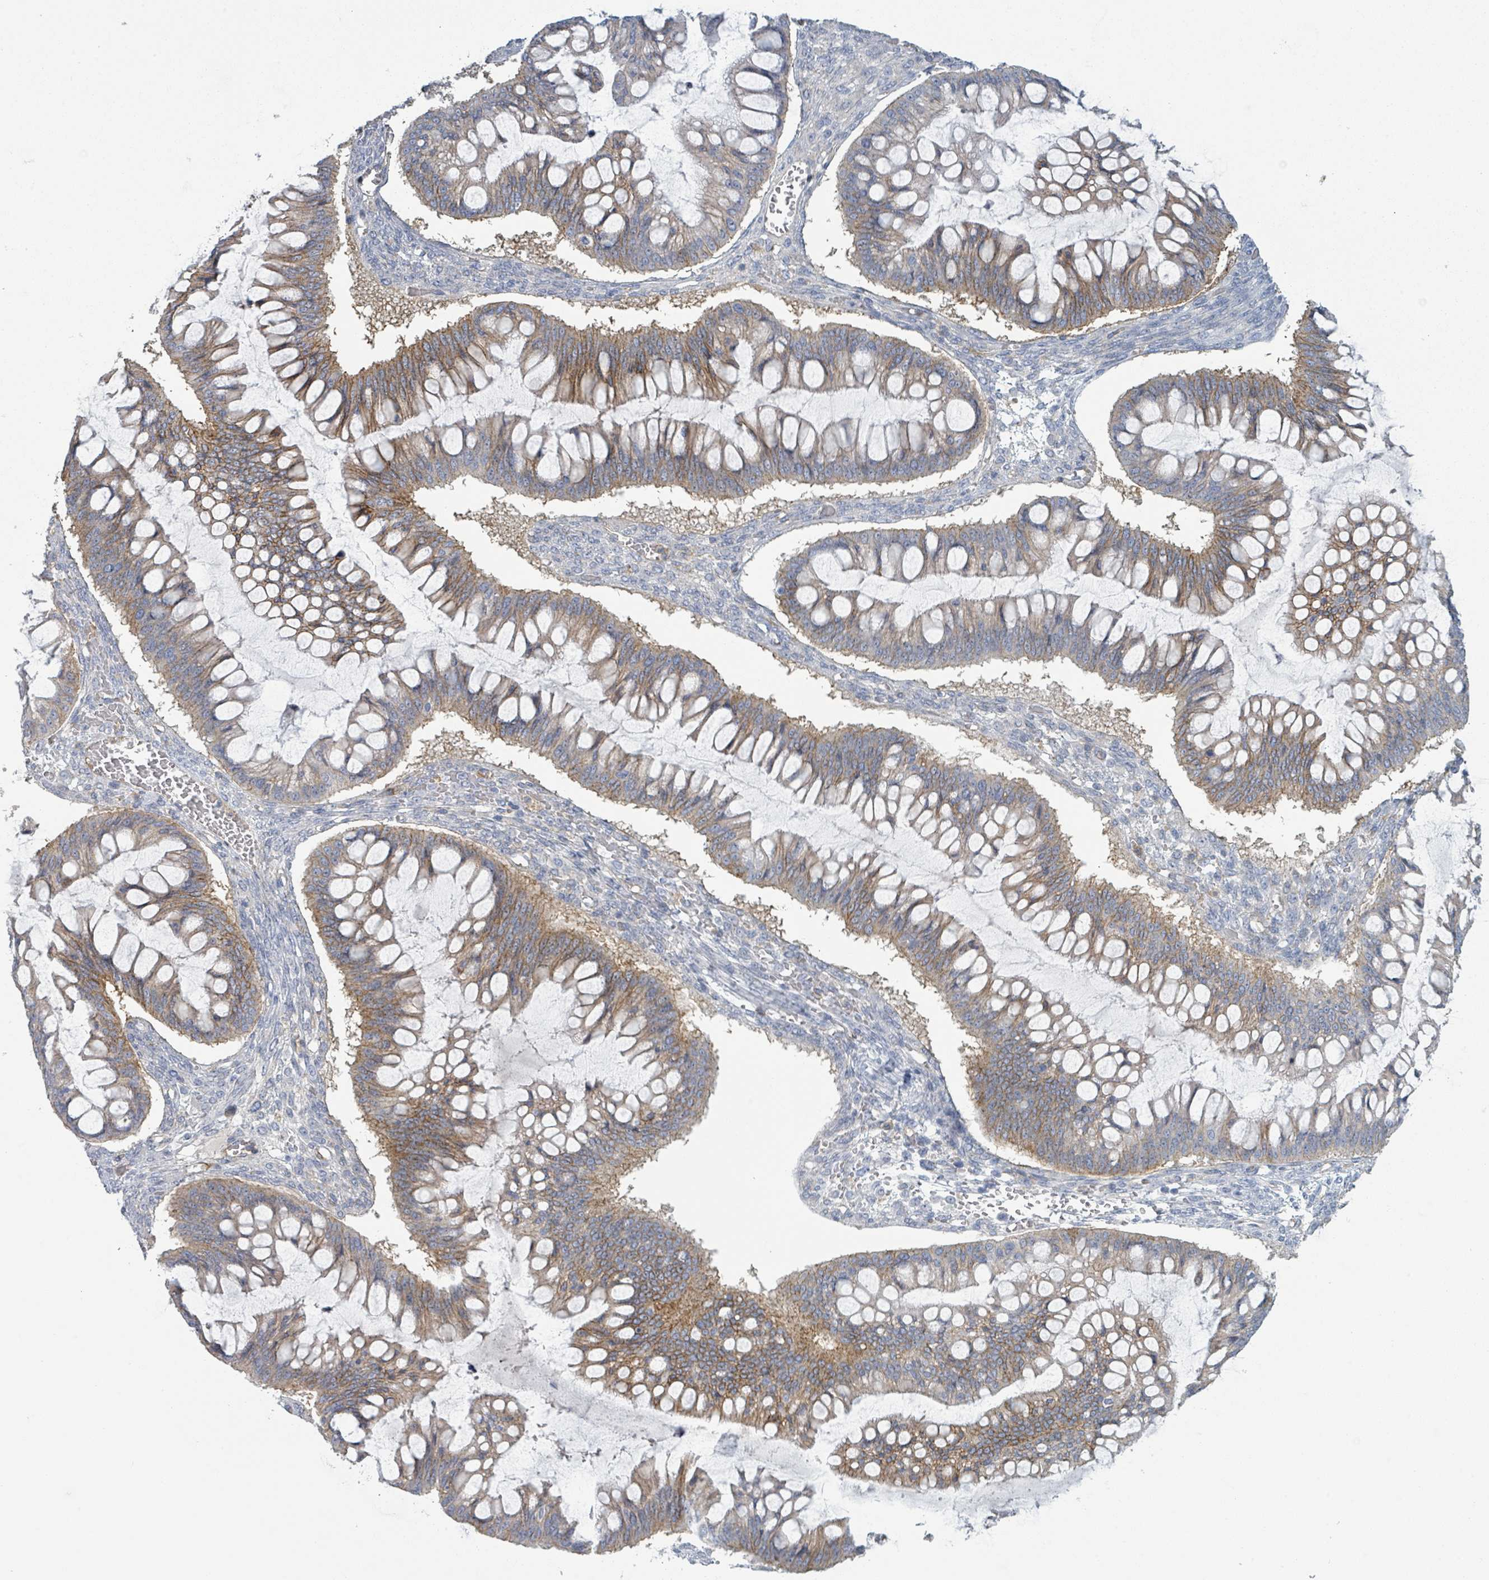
{"staining": {"intensity": "moderate", "quantity": ">75%", "location": "cytoplasmic/membranous"}, "tissue": "ovarian cancer", "cell_type": "Tumor cells", "image_type": "cancer", "snomed": [{"axis": "morphology", "description": "Cystadenocarcinoma, mucinous, NOS"}, {"axis": "topography", "description": "Ovary"}], "caption": "Immunohistochemistry histopathology image of neoplastic tissue: human ovarian mucinous cystadenocarcinoma stained using immunohistochemistry (IHC) demonstrates medium levels of moderate protein expression localized specifically in the cytoplasmic/membranous of tumor cells, appearing as a cytoplasmic/membranous brown color.", "gene": "TNFRSF14", "patient": {"sex": "female", "age": 73}}